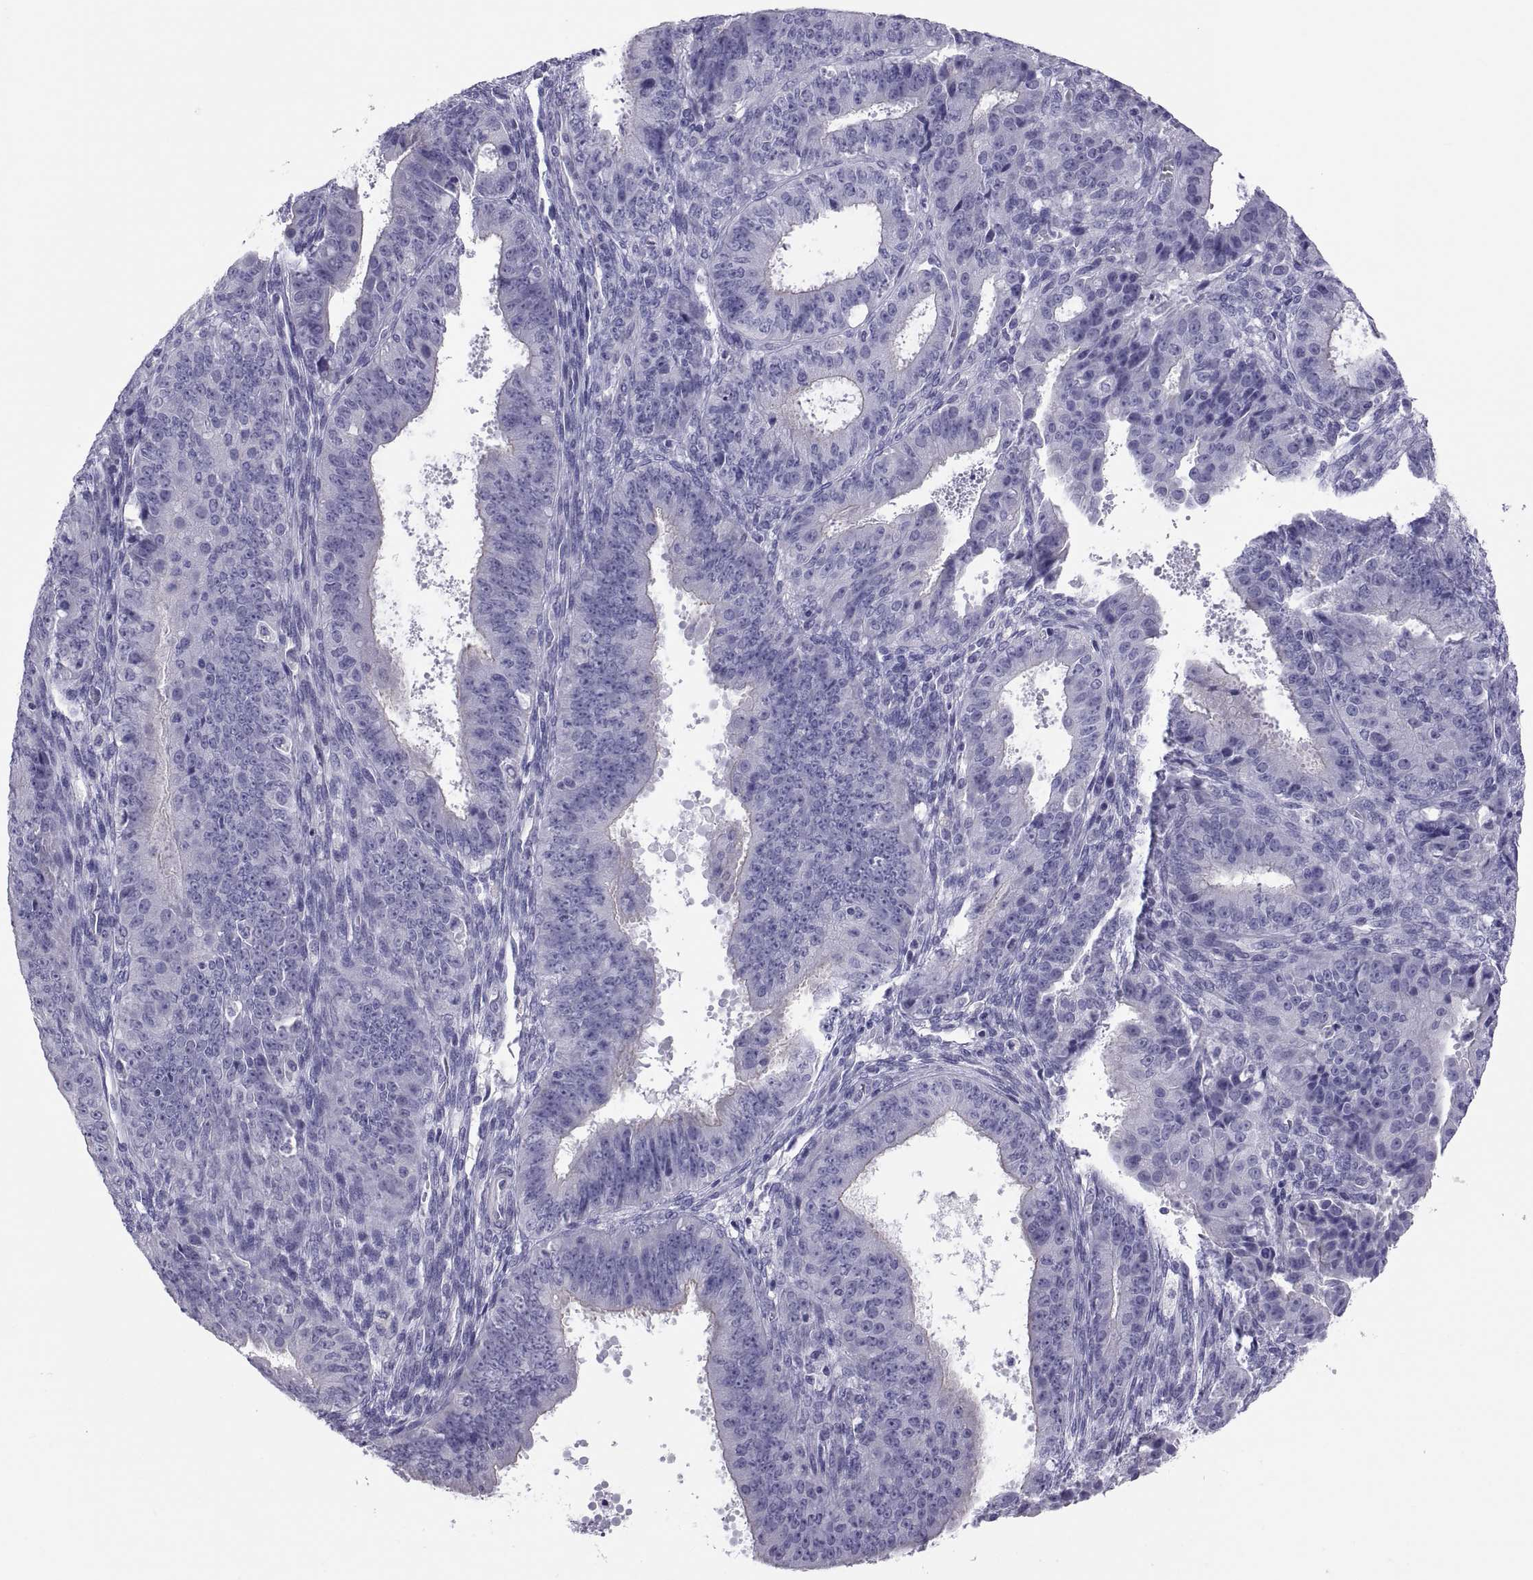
{"staining": {"intensity": "negative", "quantity": "none", "location": "none"}, "tissue": "ovarian cancer", "cell_type": "Tumor cells", "image_type": "cancer", "snomed": [{"axis": "morphology", "description": "Carcinoma, endometroid"}, {"axis": "topography", "description": "Ovary"}], "caption": "DAB immunohistochemical staining of human ovarian endometroid carcinoma exhibits no significant positivity in tumor cells.", "gene": "RNASE12", "patient": {"sex": "female", "age": 42}}